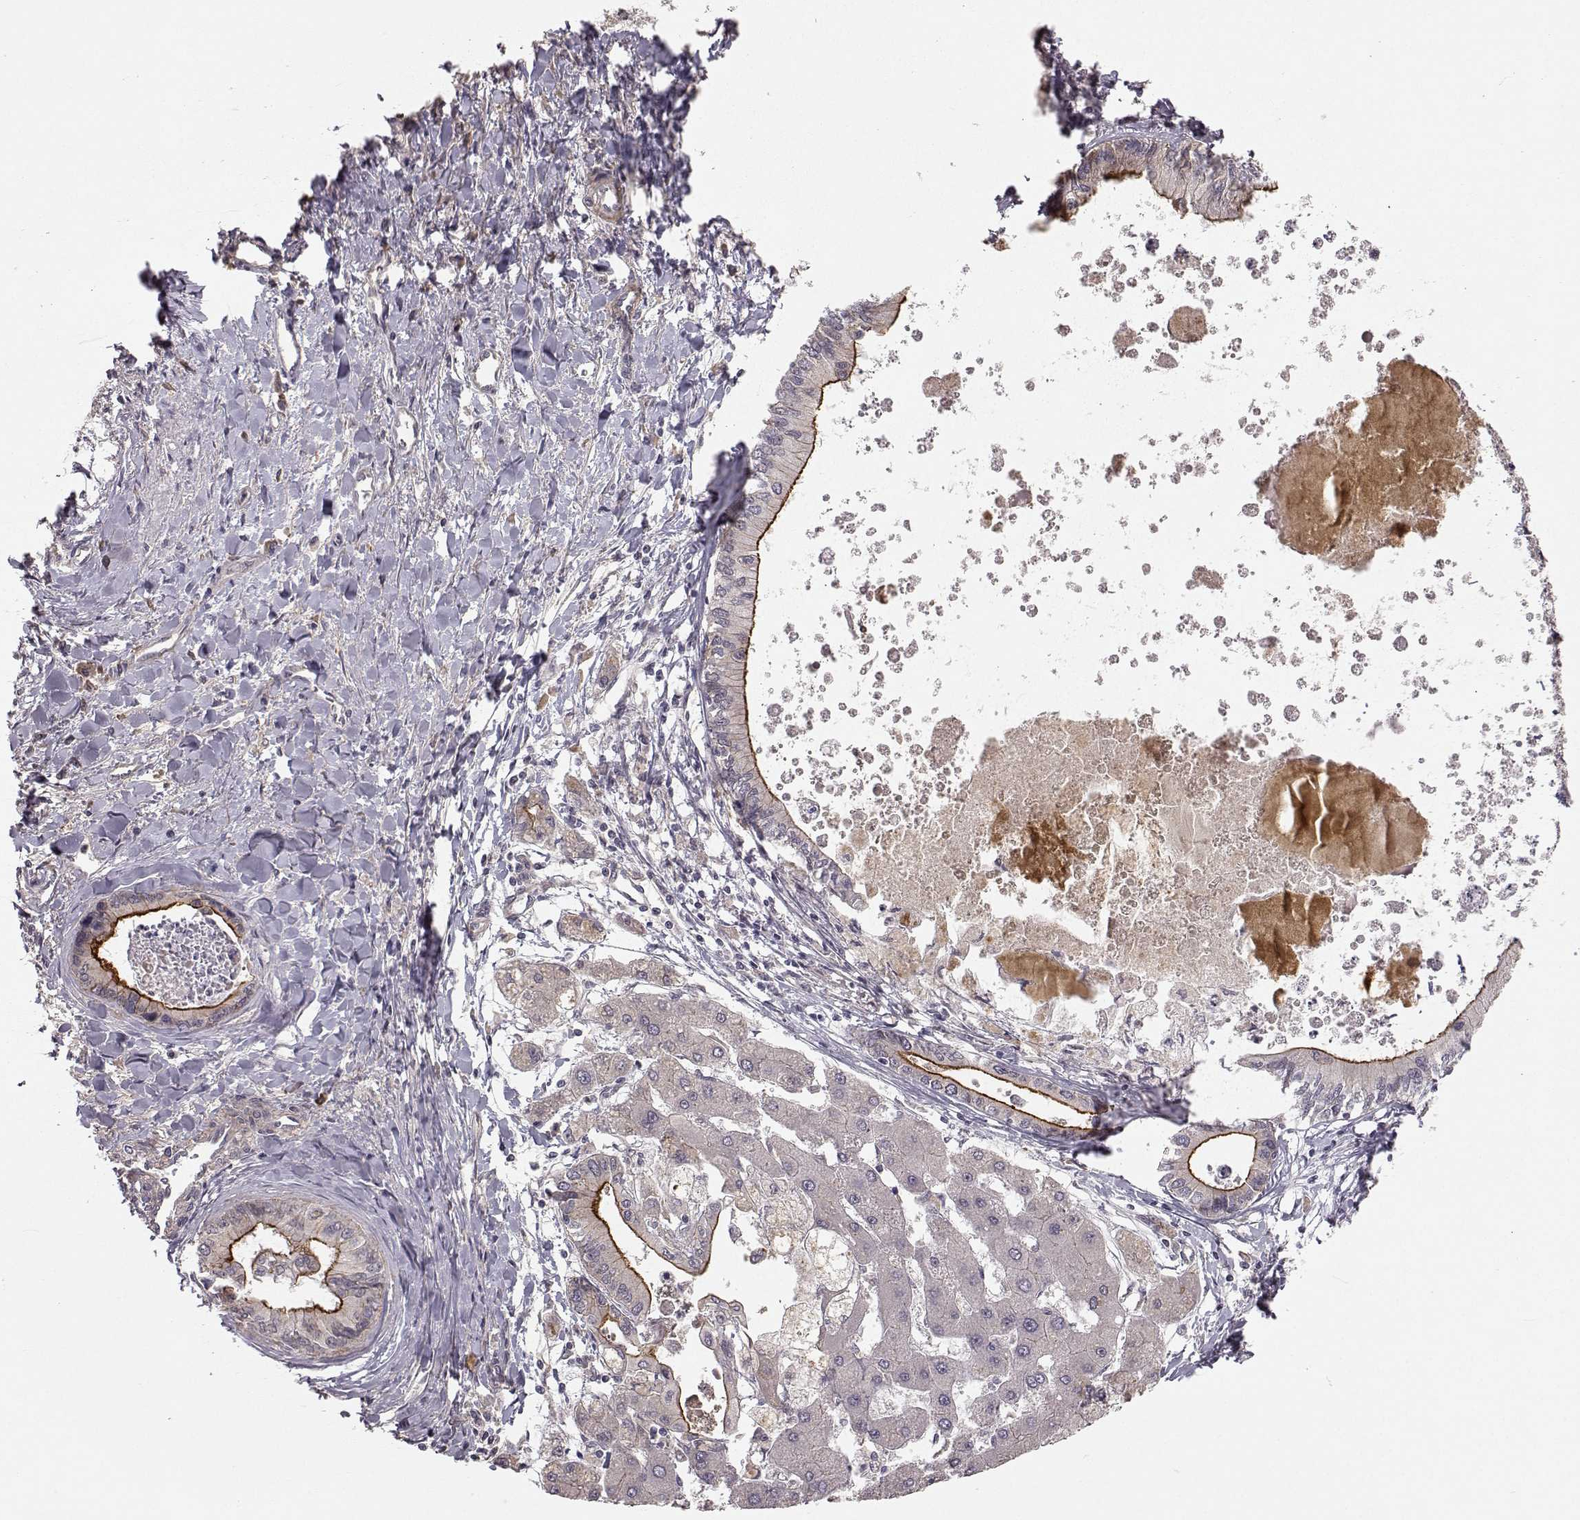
{"staining": {"intensity": "strong", "quantity": "<25%", "location": "cytoplasmic/membranous"}, "tissue": "liver cancer", "cell_type": "Tumor cells", "image_type": "cancer", "snomed": [{"axis": "morphology", "description": "Cholangiocarcinoma"}, {"axis": "topography", "description": "Liver"}], "caption": "Immunohistochemistry (IHC) (DAB (3,3'-diaminobenzidine)) staining of human liver cancer (cholangiocarcinoma) shows strong cytoplasmic/membranous protein expression in about <25% of tumor cells.", "gene": "PLEKHG3", "patient": {"sex": "male", "age": 66}}